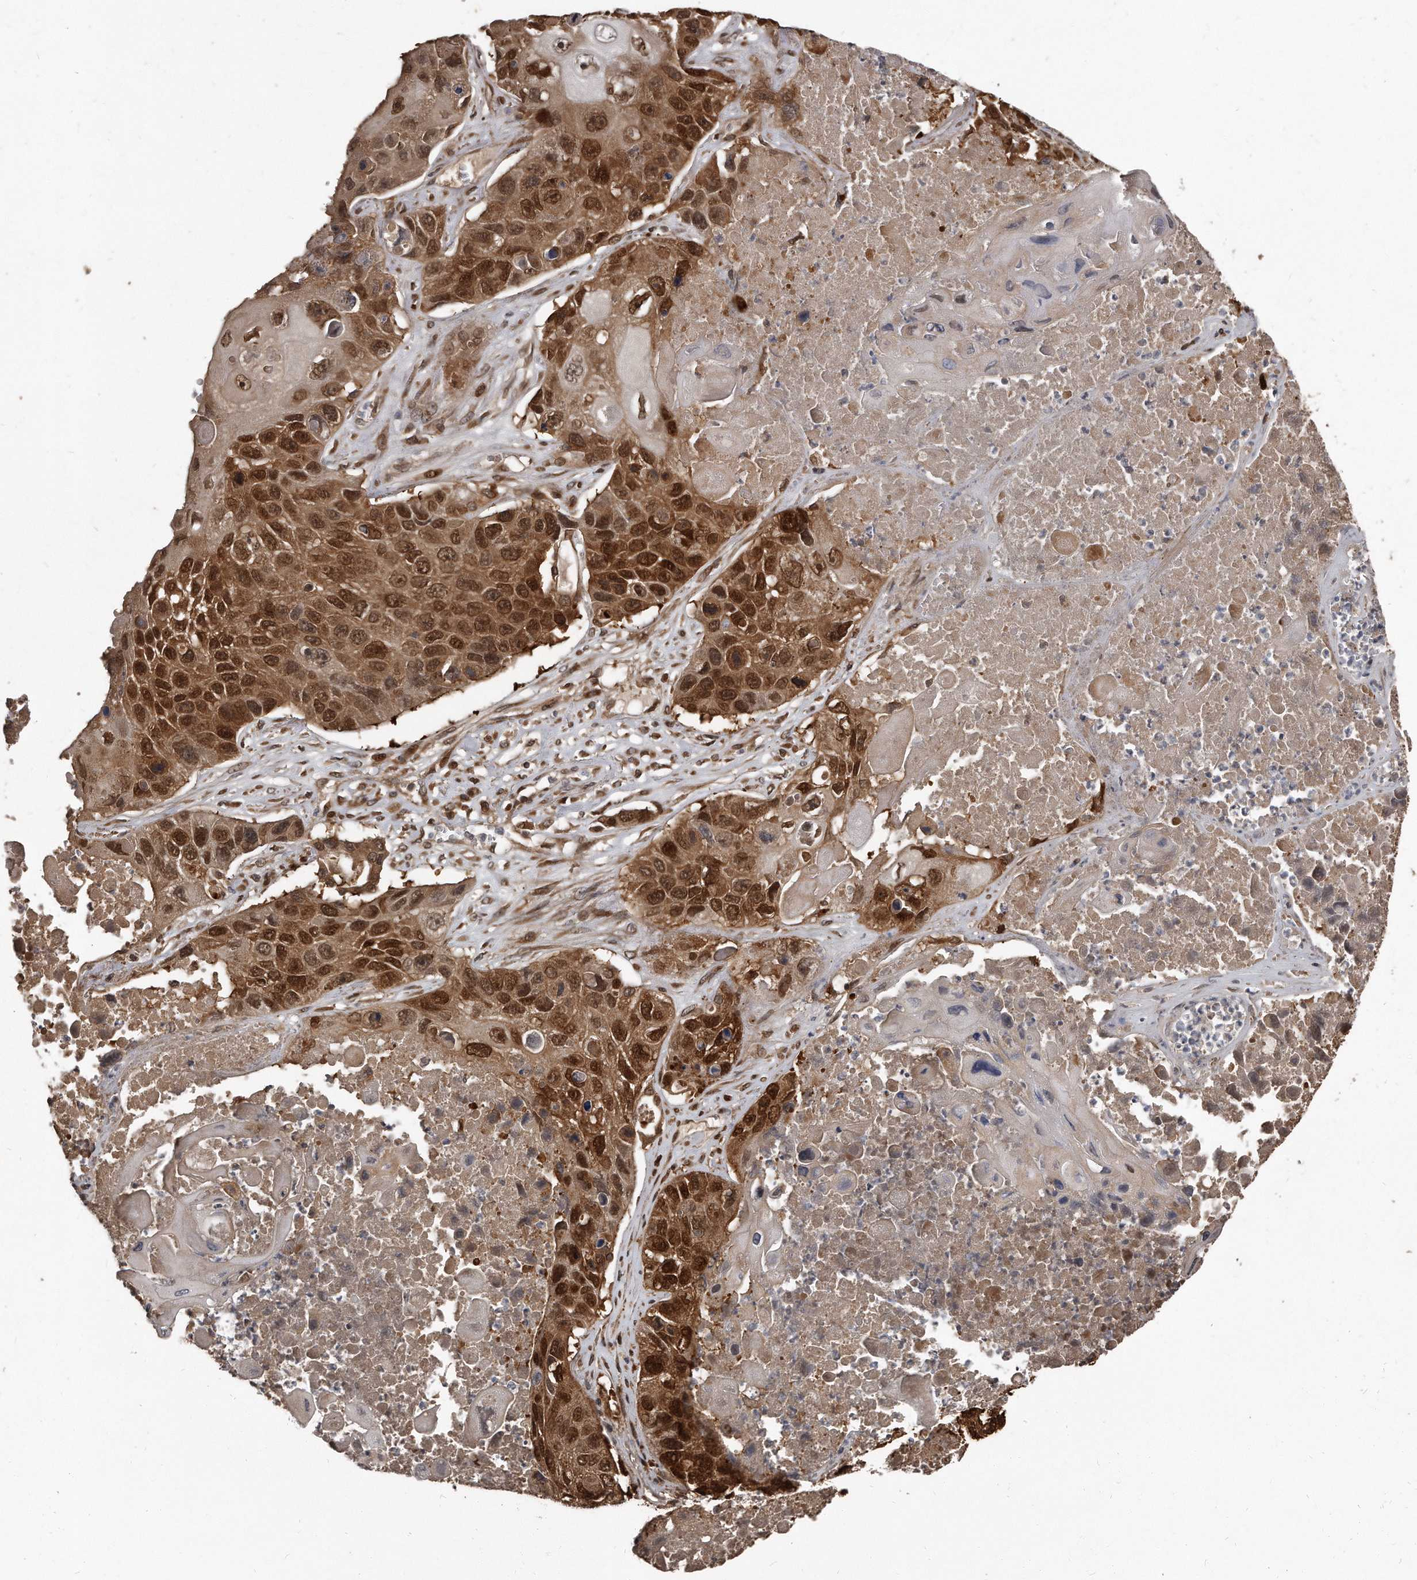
{"staining": {"intensity": "strong", "quantity": ">75%", "location": "cytoplasmic/membranous,nuclear"}, "tissue": "lung cancer", "cell_type": "Tumor cells", "image_type": "cancer", "snomed": [{"axis": "morphology", "description": "Squamous cell carcinoma, NOS"}, {"axis": "topography", "description": "Lung"}], "caption": "A brown stain shows strong cytoplasmic/membranous and nuclear staining of a protein in lung cancer tumor cells.", "gene": "GCH1", "patient": {"sex": "male", "age": 61}}